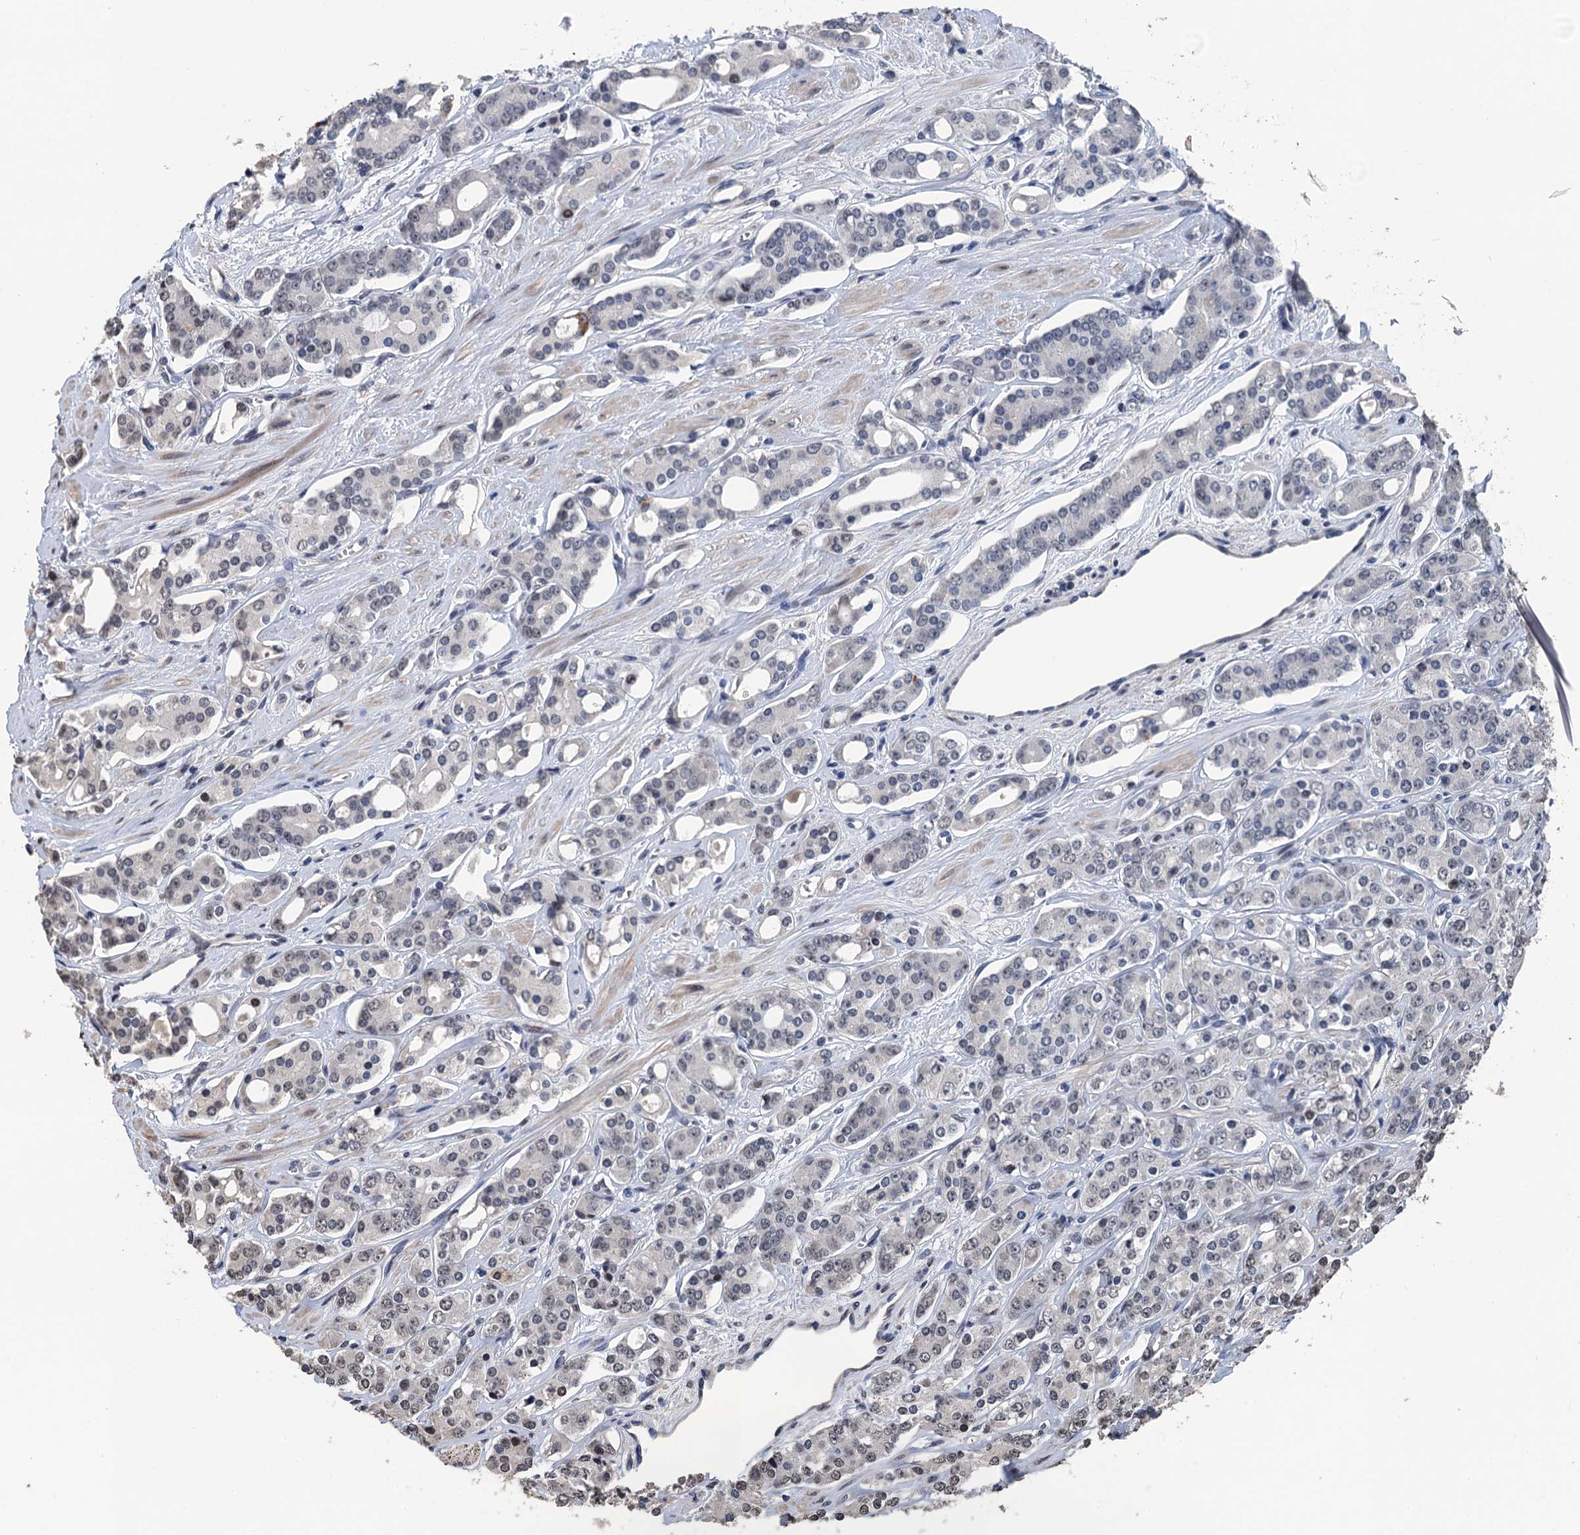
{"staining": {"intensity": "negative", "quantity": "none", "location": "none"}, "tissue": "prostate cancer", "cell_type": "Tumor cells", "image_type": "cancer", "snomed": [{"axis": "morphology", "description": "Adenocarcinoma, High grade"}, {"axis": "topography", "description": "Prostate"}], "caption": "Tumor cells show no significant protein positivity in prostate adenocarcinoma (high-grade).", "gene": "ART5", "patient": {"sex": "male", "age": 62}}